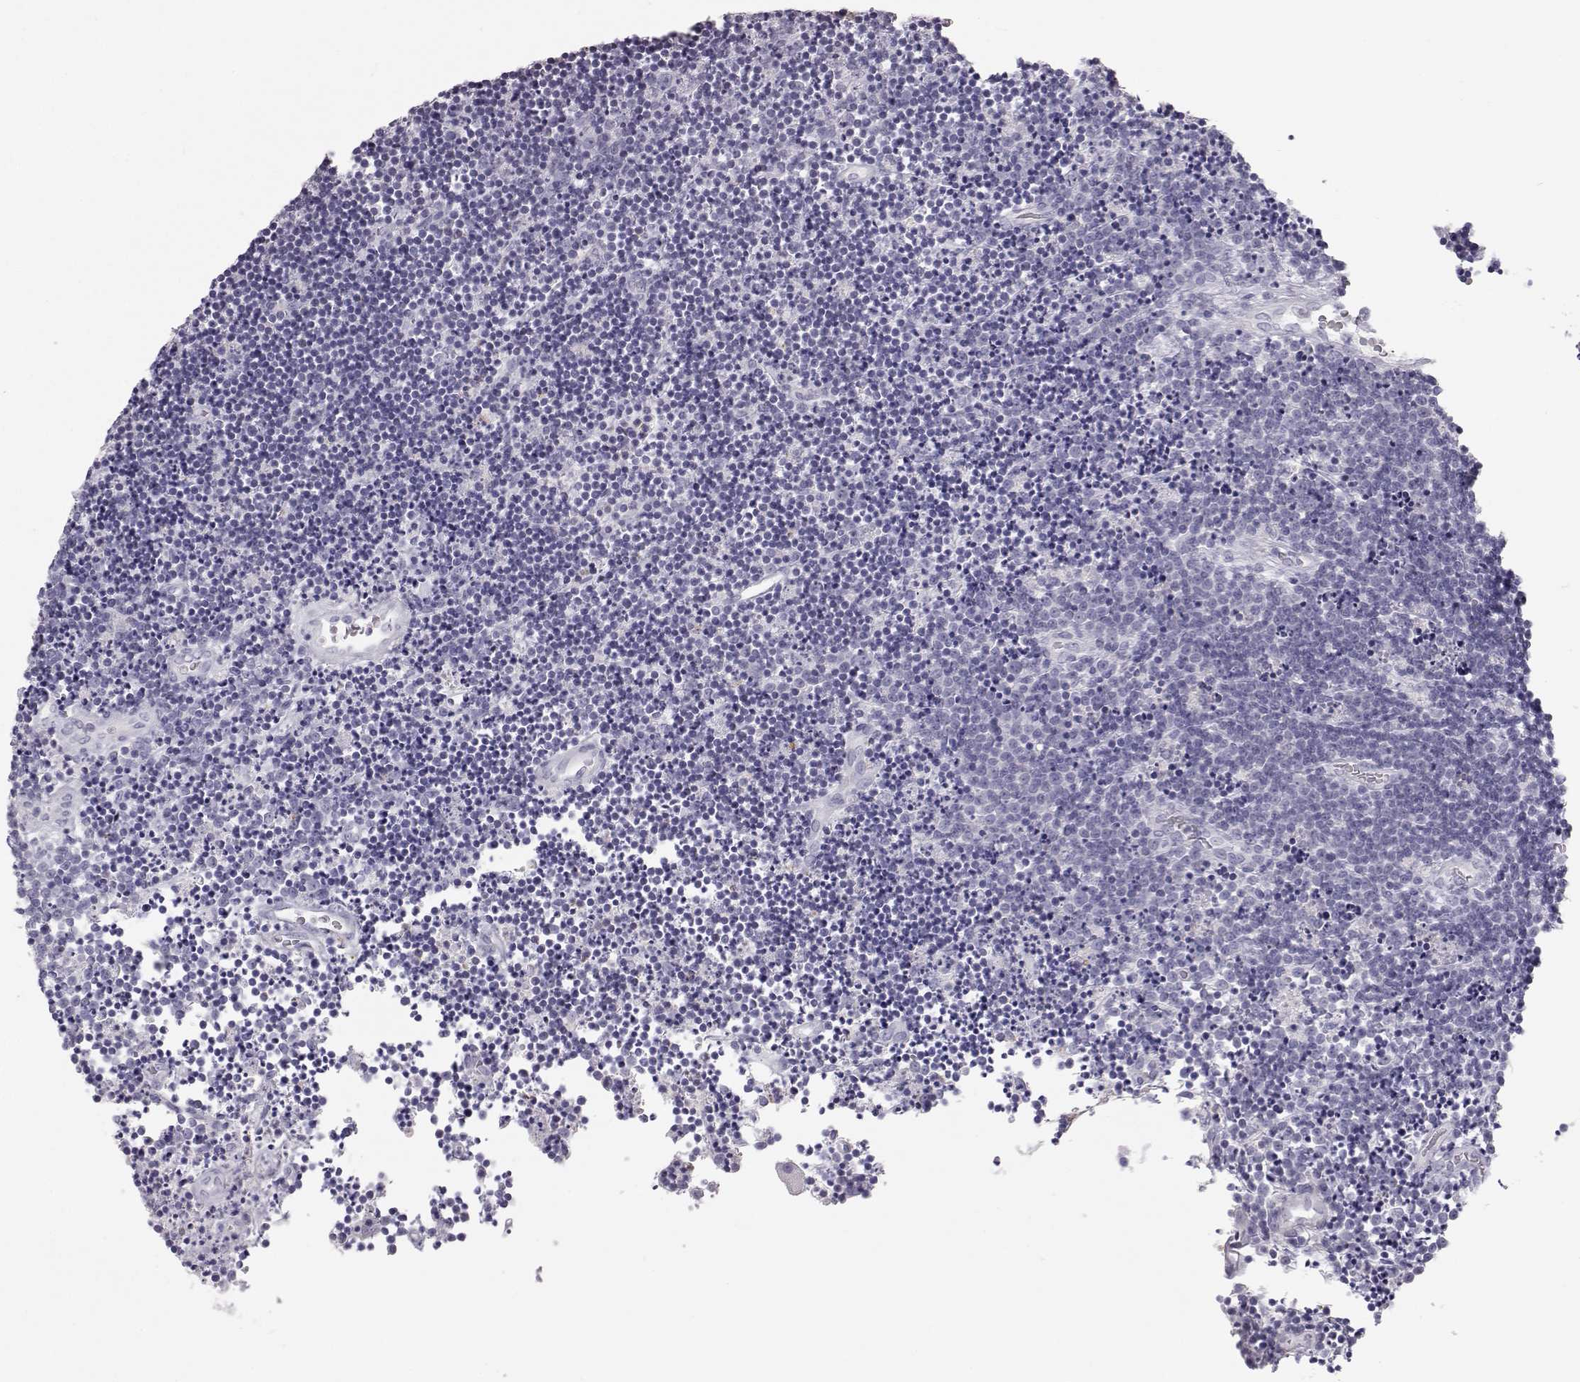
{"staining": {"intensity": "negative", "quantity": "none", "location": "none"}, "tissue": "lymphoma", "cell_type": "Tumor cells", "image_type": "cancer", "snomed": [{"axis": "morphology", "description": "Malignant lymphoma, non-Hodgkin's type, Low grade"}, {"axis": "topography", "description": "Brain"}], "caption": "Immunohistochemistry micrograph of human lymphoma stained for a protein (brown), which exhibits no staining in tumor cells.", "gene": "KRTAP16-1", "patient": {"sex": "female", "age": 66}}